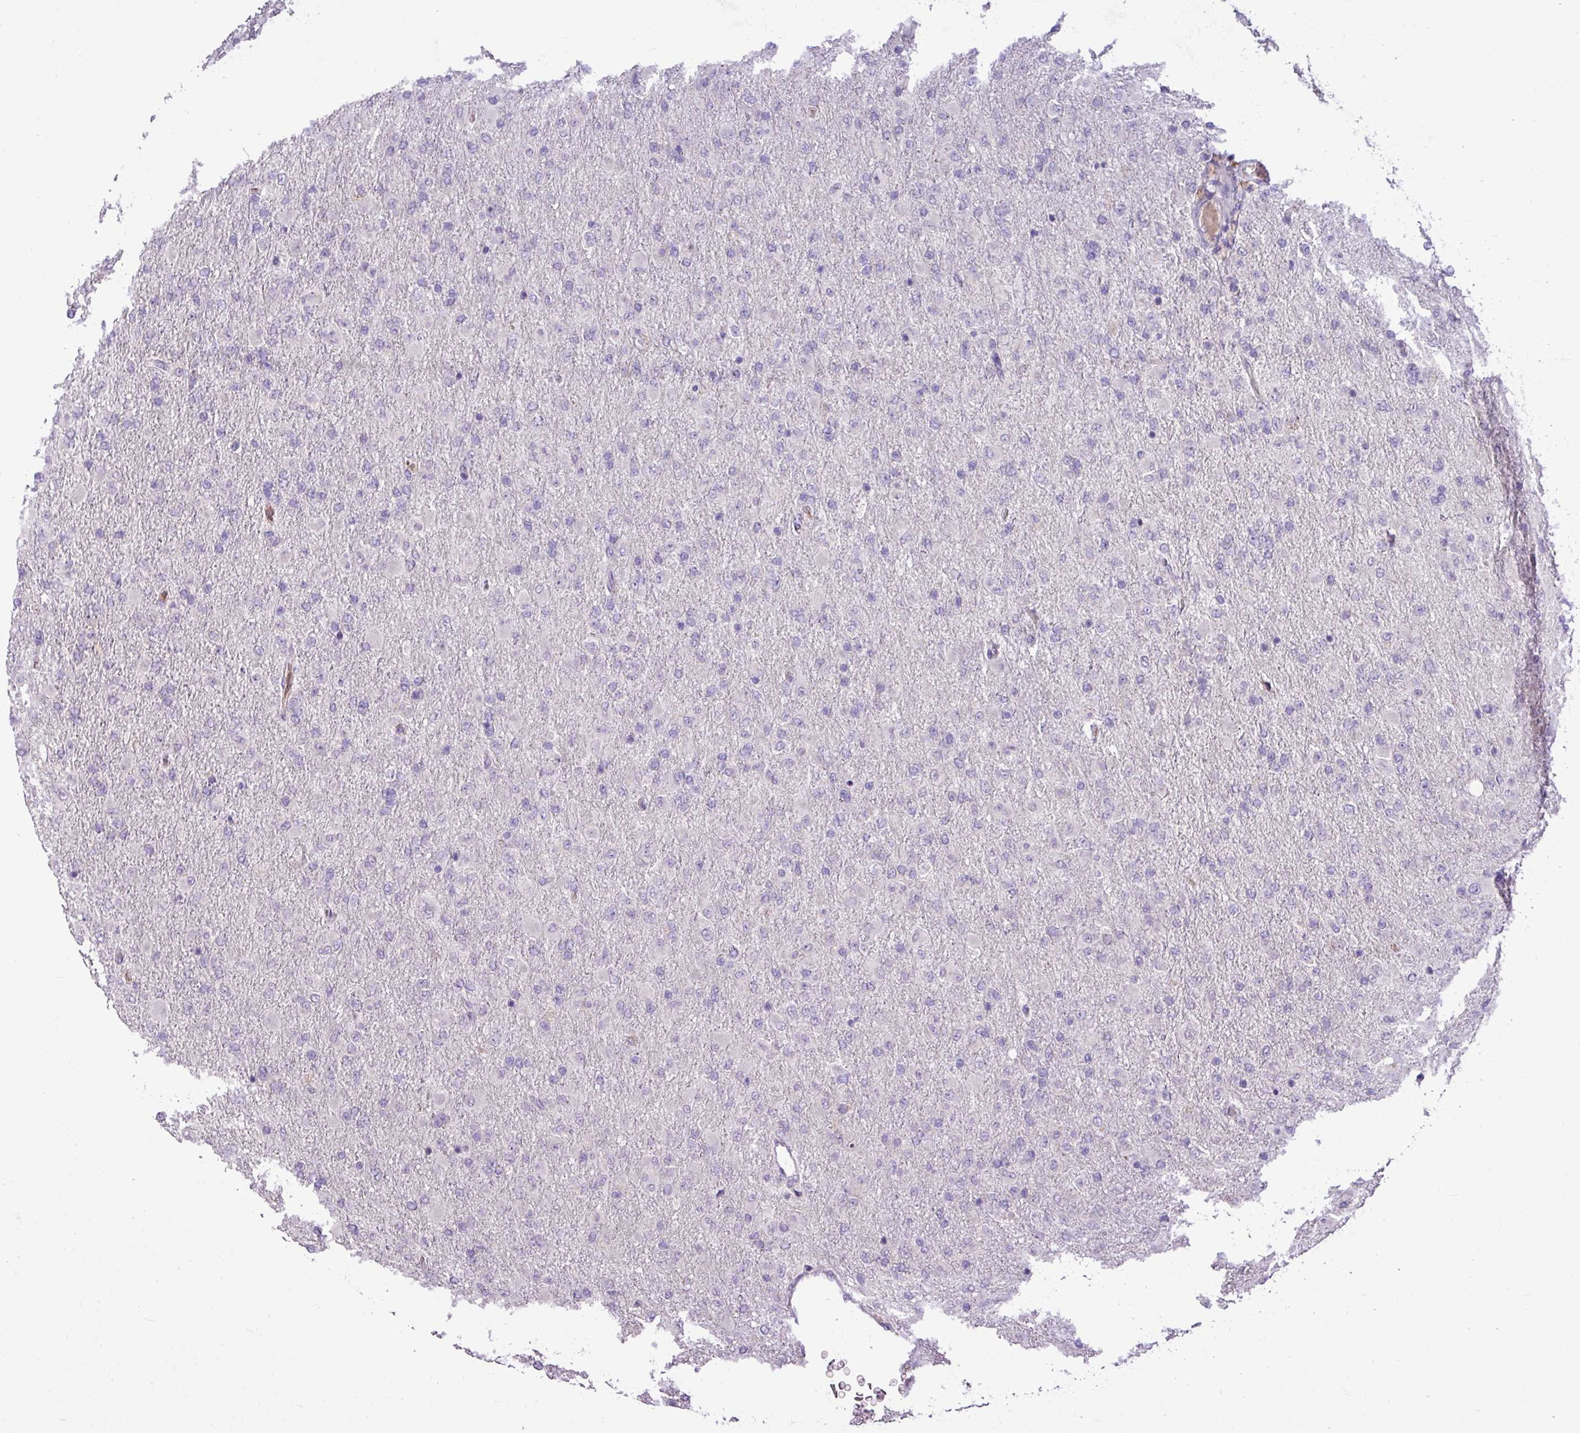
{"staining": {"intensity": "negative", "quantity": "none", "location": "none"}, "tissue": "glioma", "cell_type": "Tumor cells", "image_type": "cancer", "snomed": [{"axis": "morphology", "description": "Glioma, malignant, Low grade"}, {"axis": "topography", "description": "Brain"}], "caption": "Immunohistochemical staining of human glioma demonstrates no significant staining in tumor cells.", "gene": "IL17A", "patient": {"sex": "male", "age": 65}}